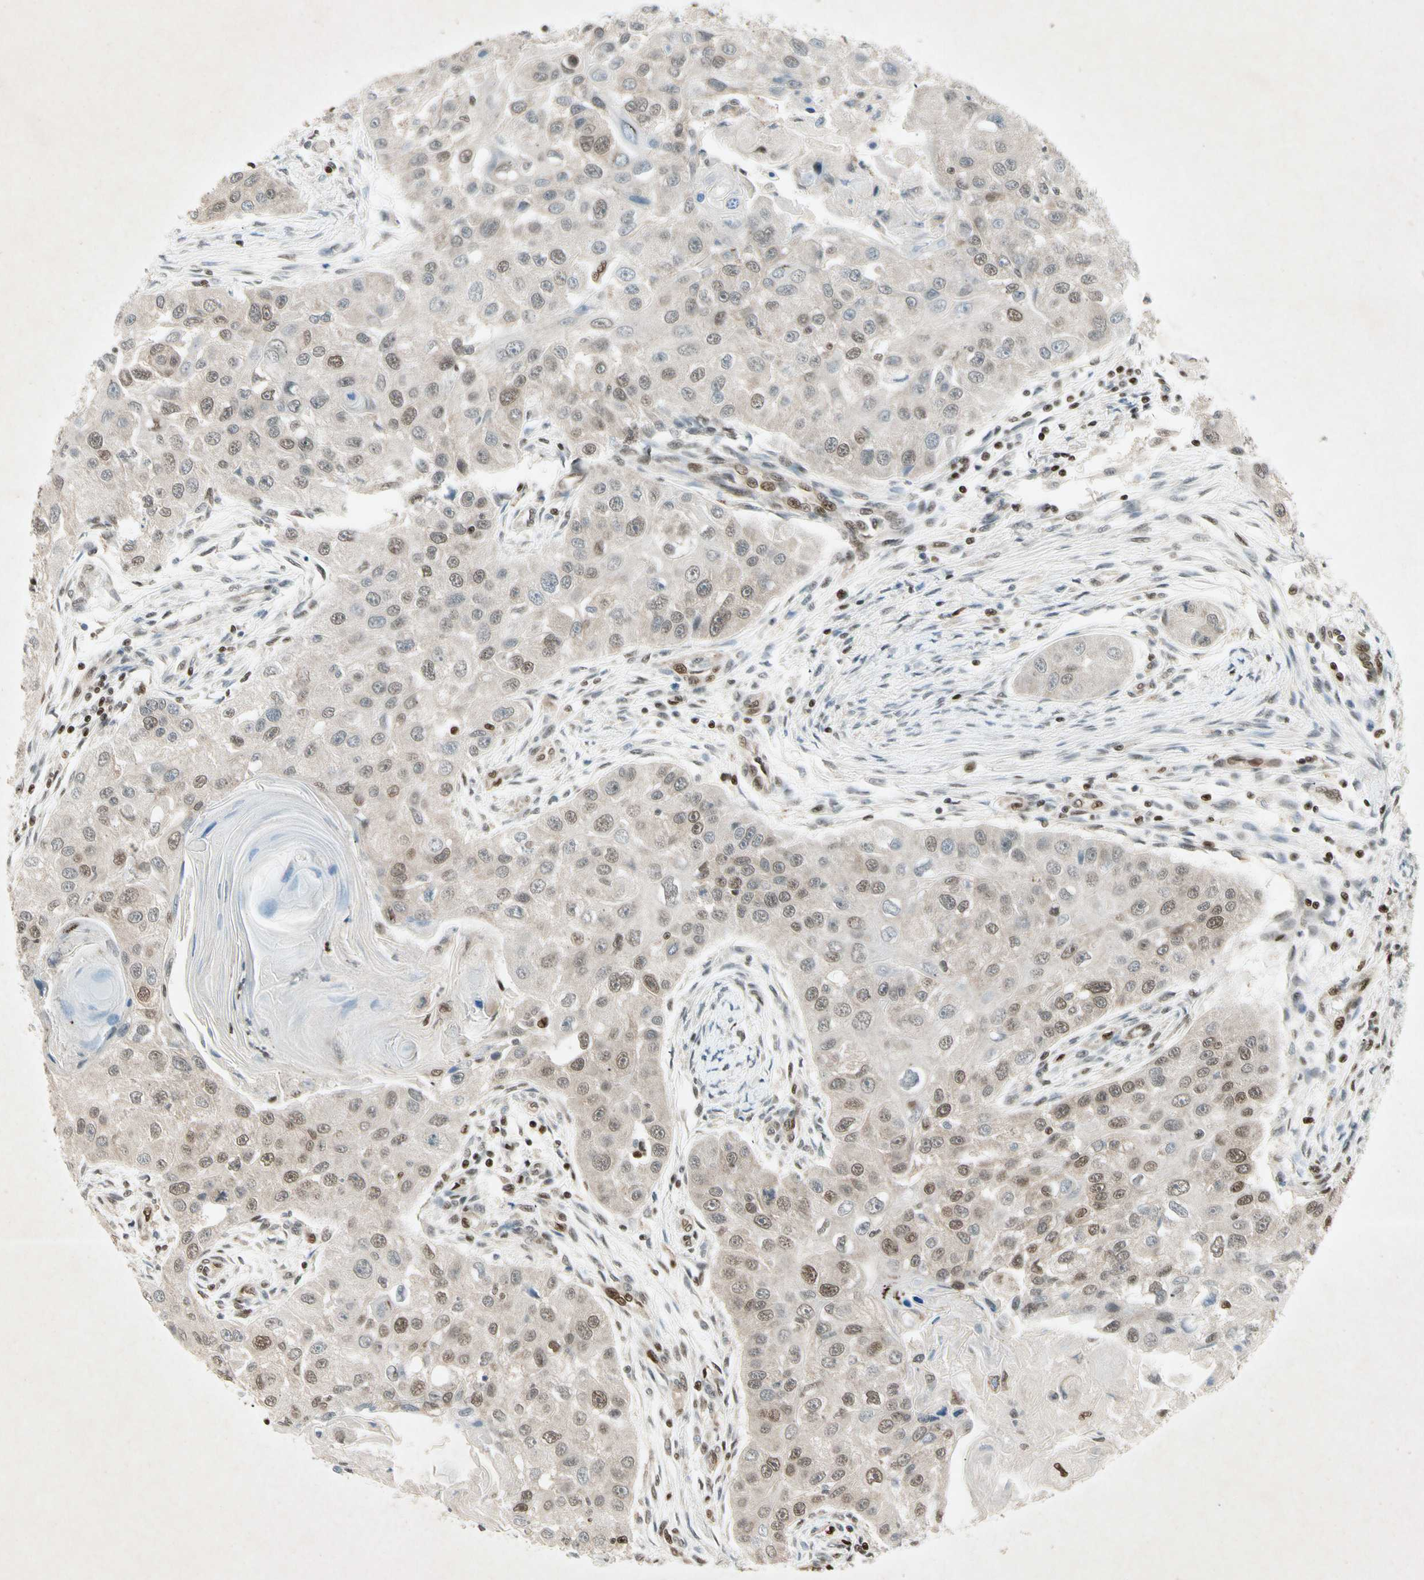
{"staining": {"intensity": "moderate", "quantity": "25%-75%", "location": "nuclear"}, "tissue": "head and neck cancer", "cell_type": "Tumor cells", "image_type": "cancer", "snomed": [{"axis": "morphology", "description": "Normal tissue, NOS"}, {"axis": "morphology", "description": "Squamous cell carcinoma, NOS"}, {"axis": "topography", "description": "Skeletal muscle"}, {"axis": "topography", "description": "Head-Neck"}], "caption": "Moderate nuclear protein expression is identified in about 25%-75% of tumor cells in head and neck cancer (squamous cell carcinoma).", "gene": "RNF43", "patient": {"sex": "male", "age": 51}}